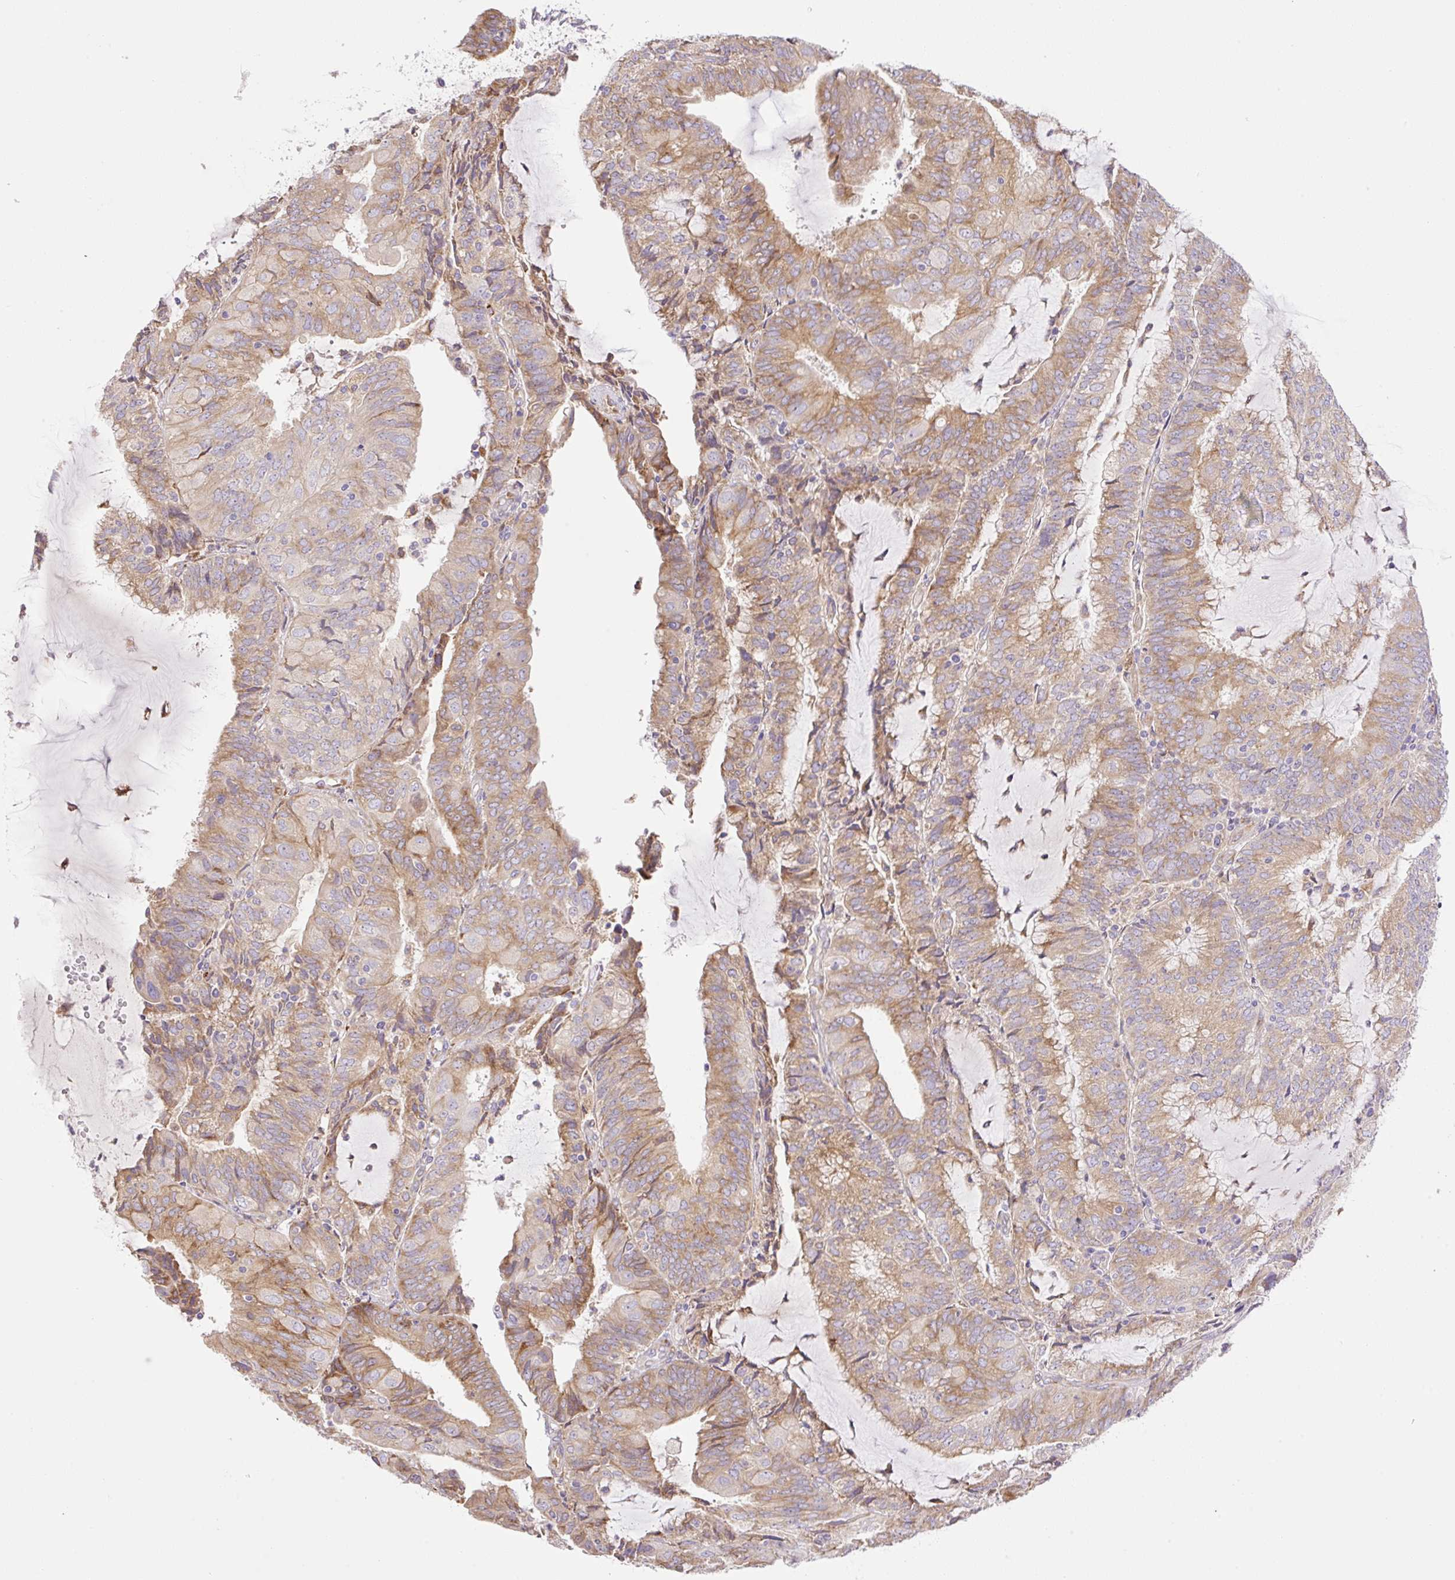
{"staining": {"intensity": "moderate", "quantity": ">75%", "location": "cytoplasmic/membranous"}, "tissue": "endometrial cancer", "cell_type": "Tumor cells", "image_type": "cancer", "snomed": [{"axis": "morphology", "description": "Adenocarcinoma, NOS"}, {"axis": "topography", "description": "Endometrium"}], "caption": "Endometrial cancer (adenocarcinoma) stained with a brown dye exhibits moderate cytoplasmic/membranous positive expression in approximately >75% of tumor cells.", "gene": "POFUT1", "patient": {"sex": "female", "age": 81}}